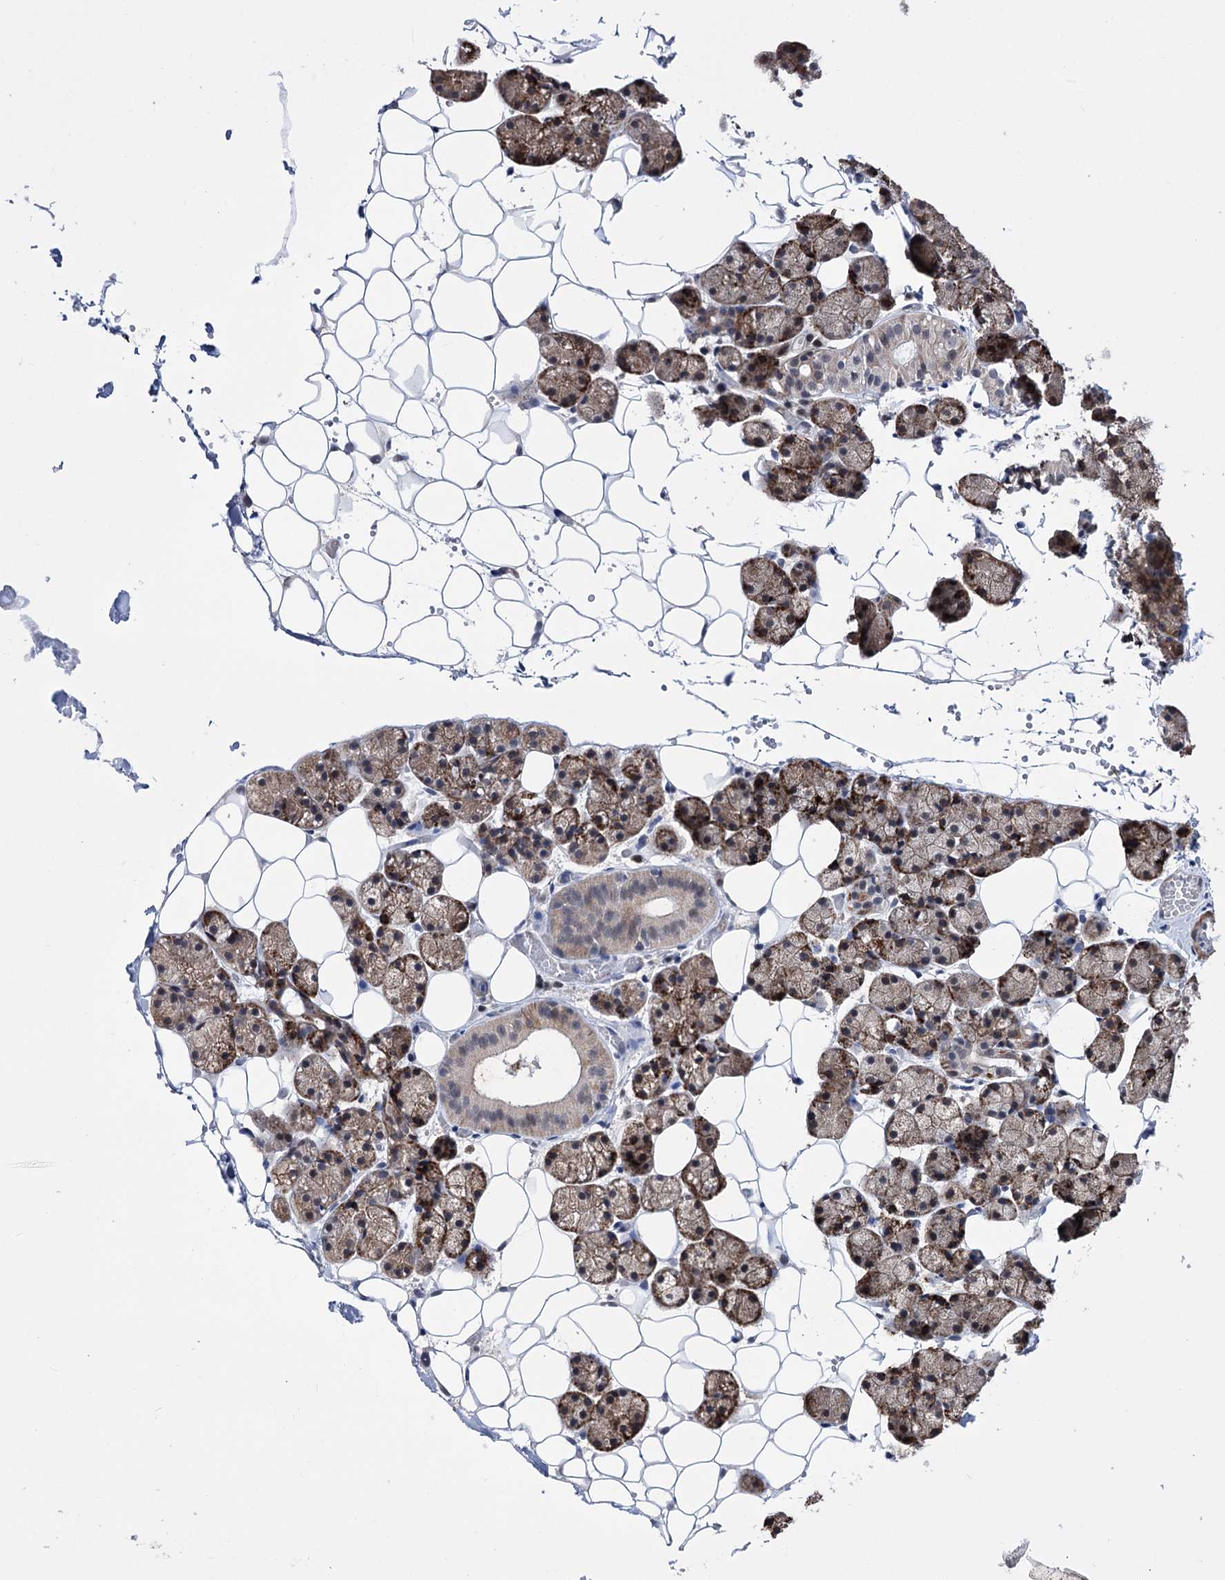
{"staining": {"intensity": "moderate", "quantity": ">75%", "location": "cytoplasmic/membranous"}, "tissue": "salivary gland", "cell_type": "Glandular cells", "image_type": "normal", "snomed": [{"axis": "morphology", "description": "Normal tissue, NOS"}, {"axis": "topography", "description": "Salivary gland"}], "caption": "High-magnification brightfield microscopy of benign salivary gland stained with DAB (brown) and counterstained with hematoxylin (blue). glandular cells exhibit moderate cytoplasmic/membranous expression is present in approximately>75% of cells. Using DAB (3,3'-diaminobenzidine) (brown) and hematoxylin (blue) stains, captured at high magnification using brightfield microscopy.", "gene": "PPRC1", "patient": {"sex": "female", "age": 33}}